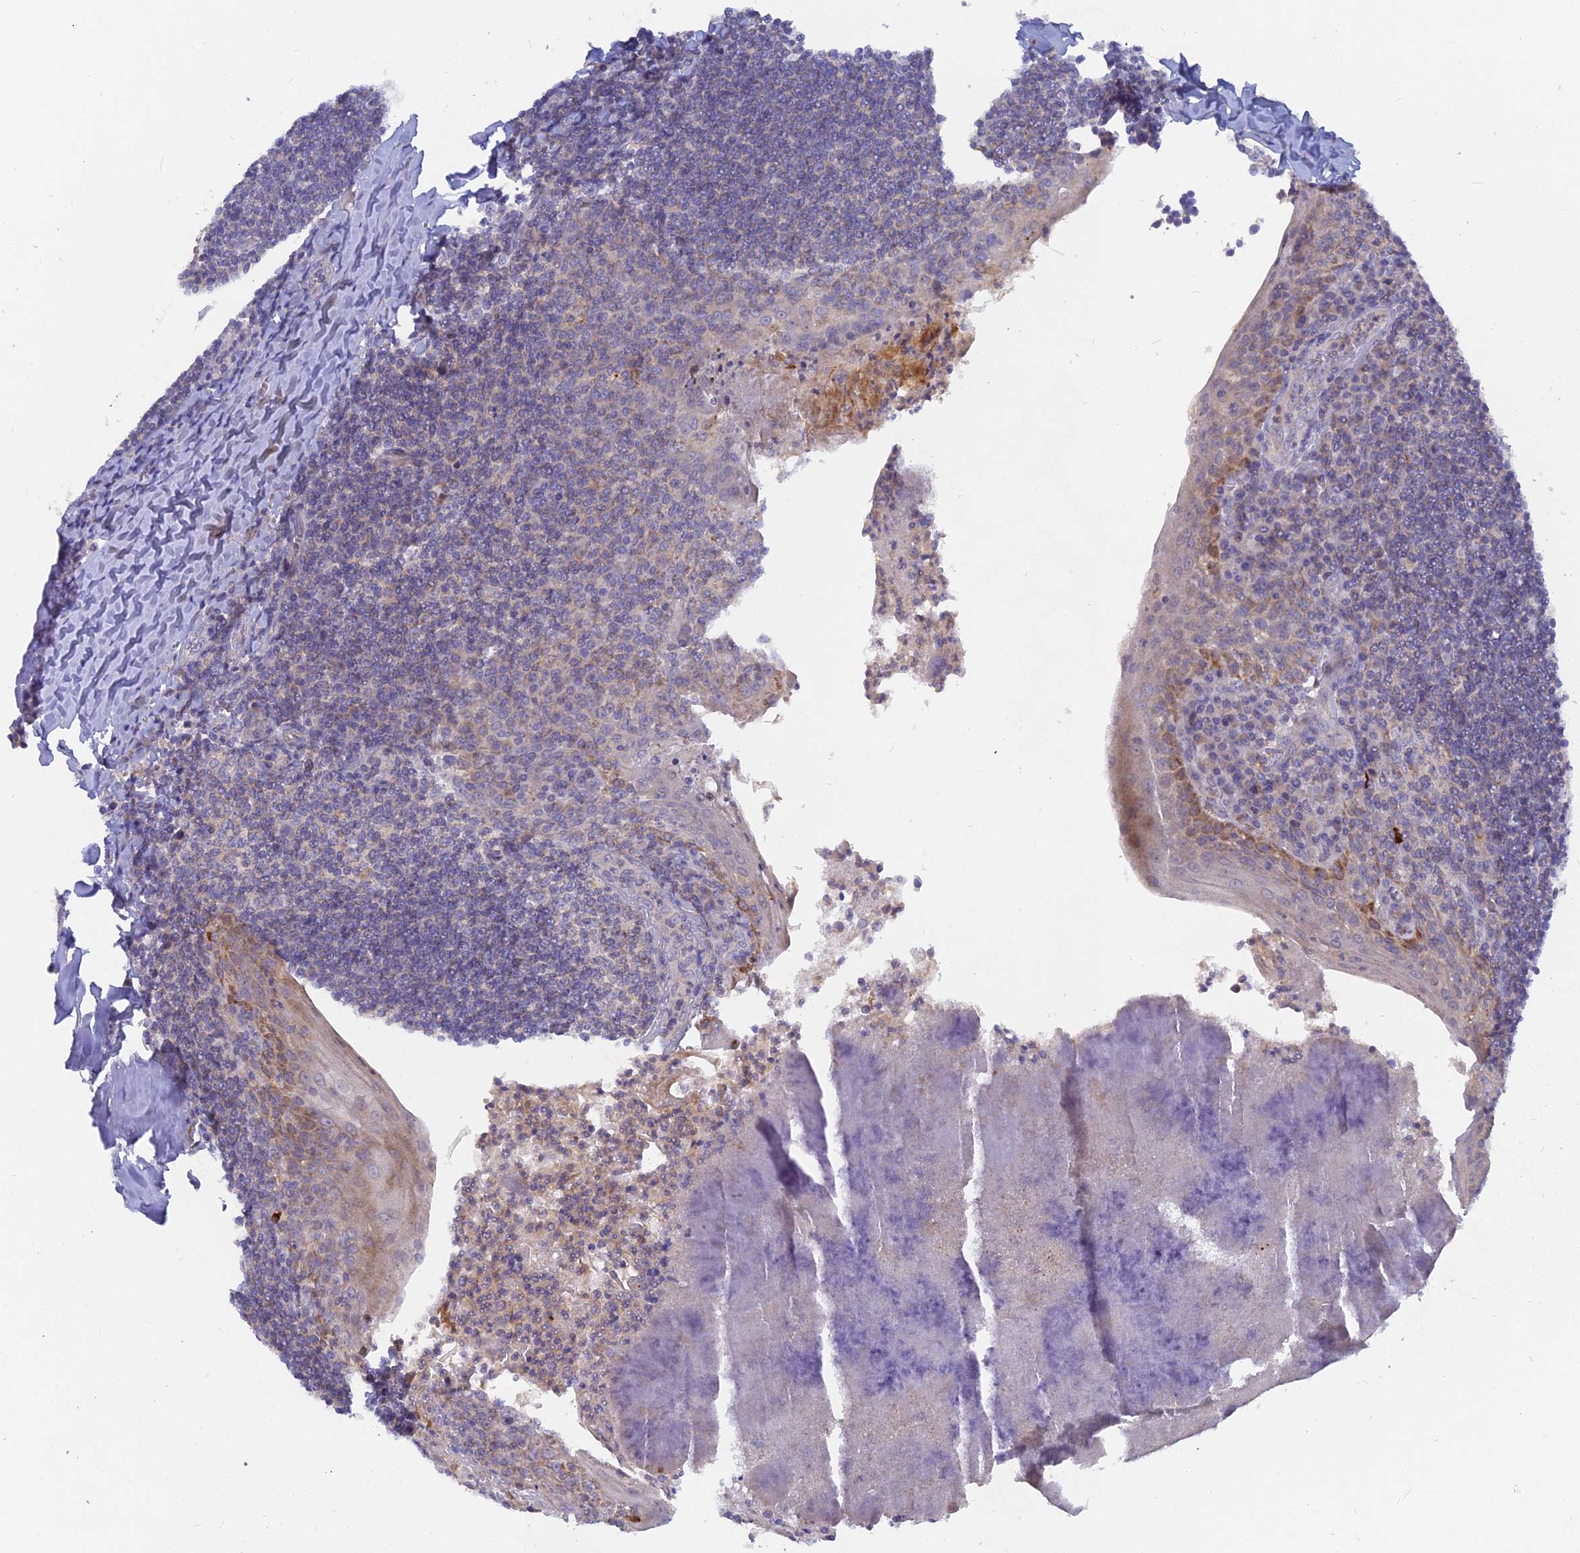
{"staining": {"intensity": "moderate", "quantity": "25%-75%", "location": "cytoplasmic/membranous"}, "tissue": "tonsil", "cell_type": "Germinal center cells", "image_type": "normal", "snomed": [{"axis": "morphology", "description": "Normal tissue, NOS"}, {"axis": "topography", "description": "Tonsil"}], "caption": "A high-resolution image shows immunohistochemistry staining of benign tonsil, which shows moderate cytoplasmic/membranous expression in approximately 25%-75% of germinal center cells.", "gene": "CACNA1B", "patient": {"sex": "male", "age": 27}}